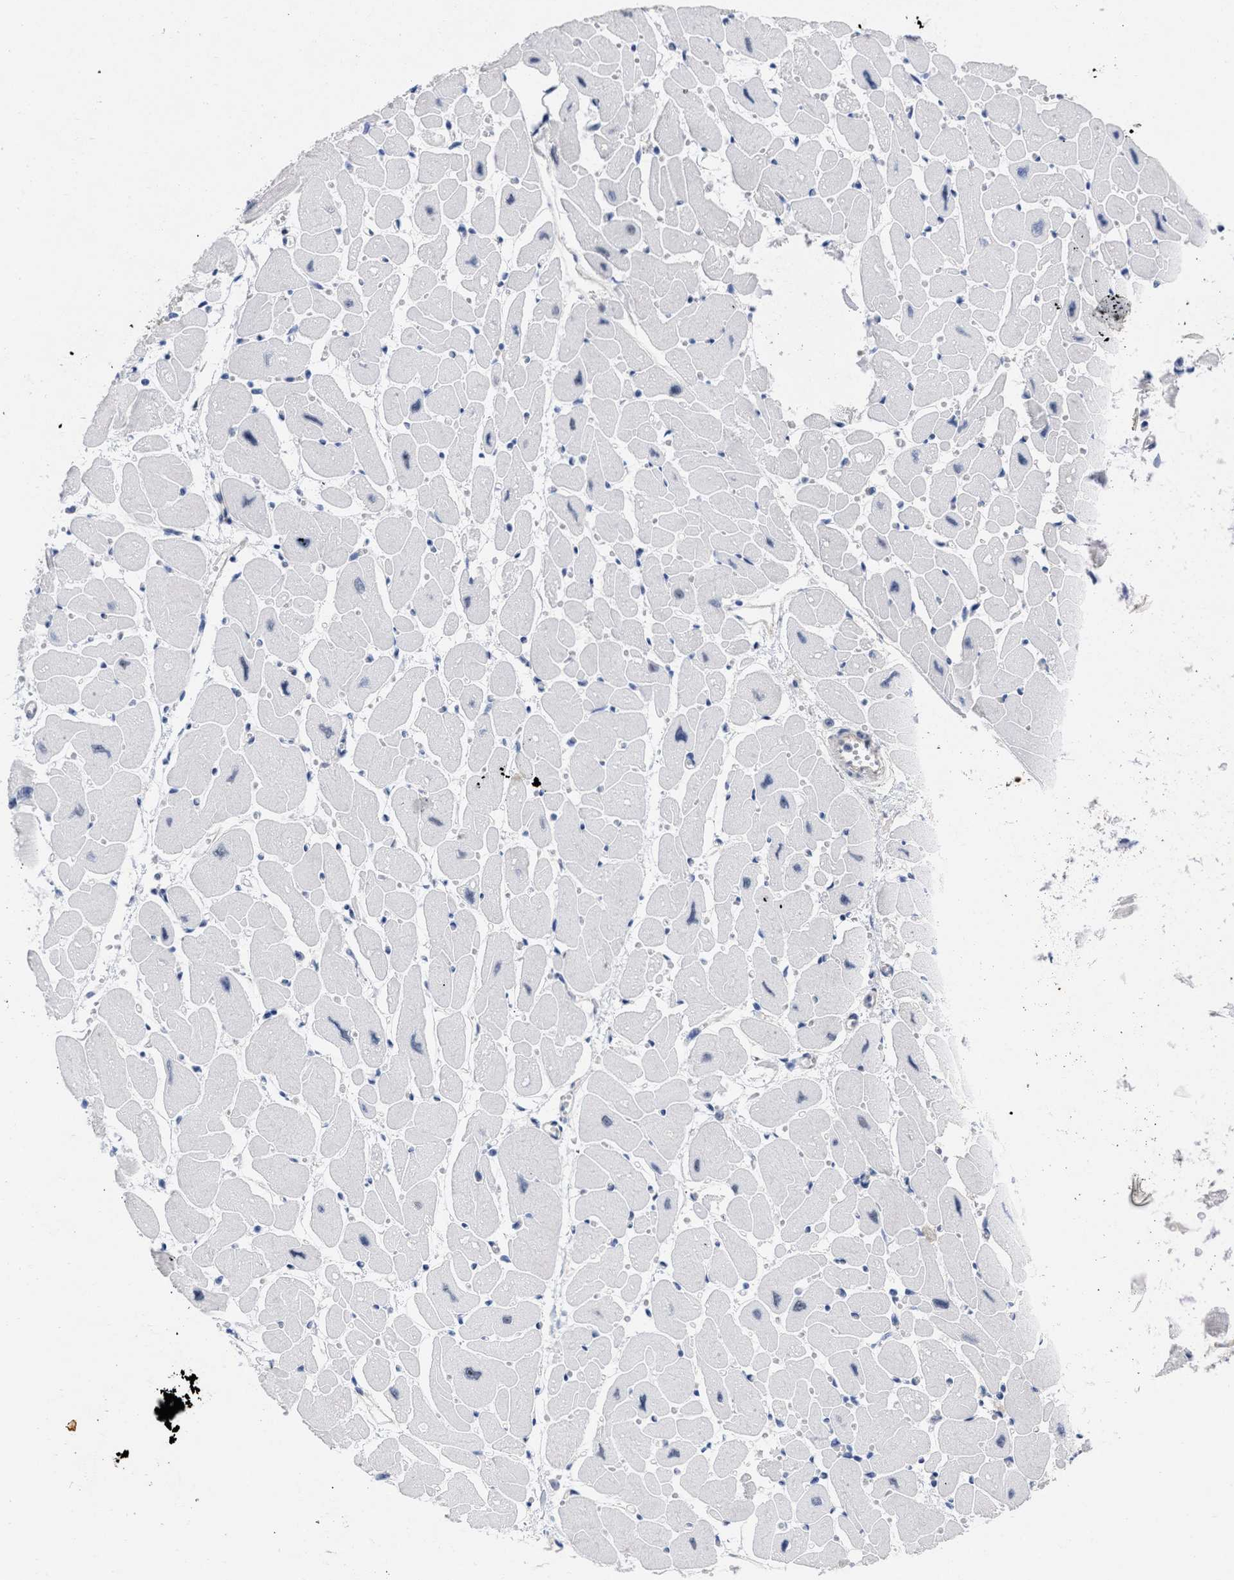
{"staining": {"intensity": "negative", "quantity": "none", "location": "none"}, "tissue": "heart muscle", "cell_type": "Cardiomyocytes", "image_type": "normal", "snomed": [{"axis": "morphology", "description": "Normal tissue, NOS"}, {"axis": "topography", "description": "Heart"}], "caption": "DAB (3,3'-diaminobenzidine) immunohistochemical staining of normal human heart muscle shows no significant positivity in cardiomyocytes. (DAB (3,3'-diaminobenzidine) immunohistochemistry (IHC) with hematoxylin counter stain).", "gene": "DDX41", "patient": {"sex": "female", "age": 54}}